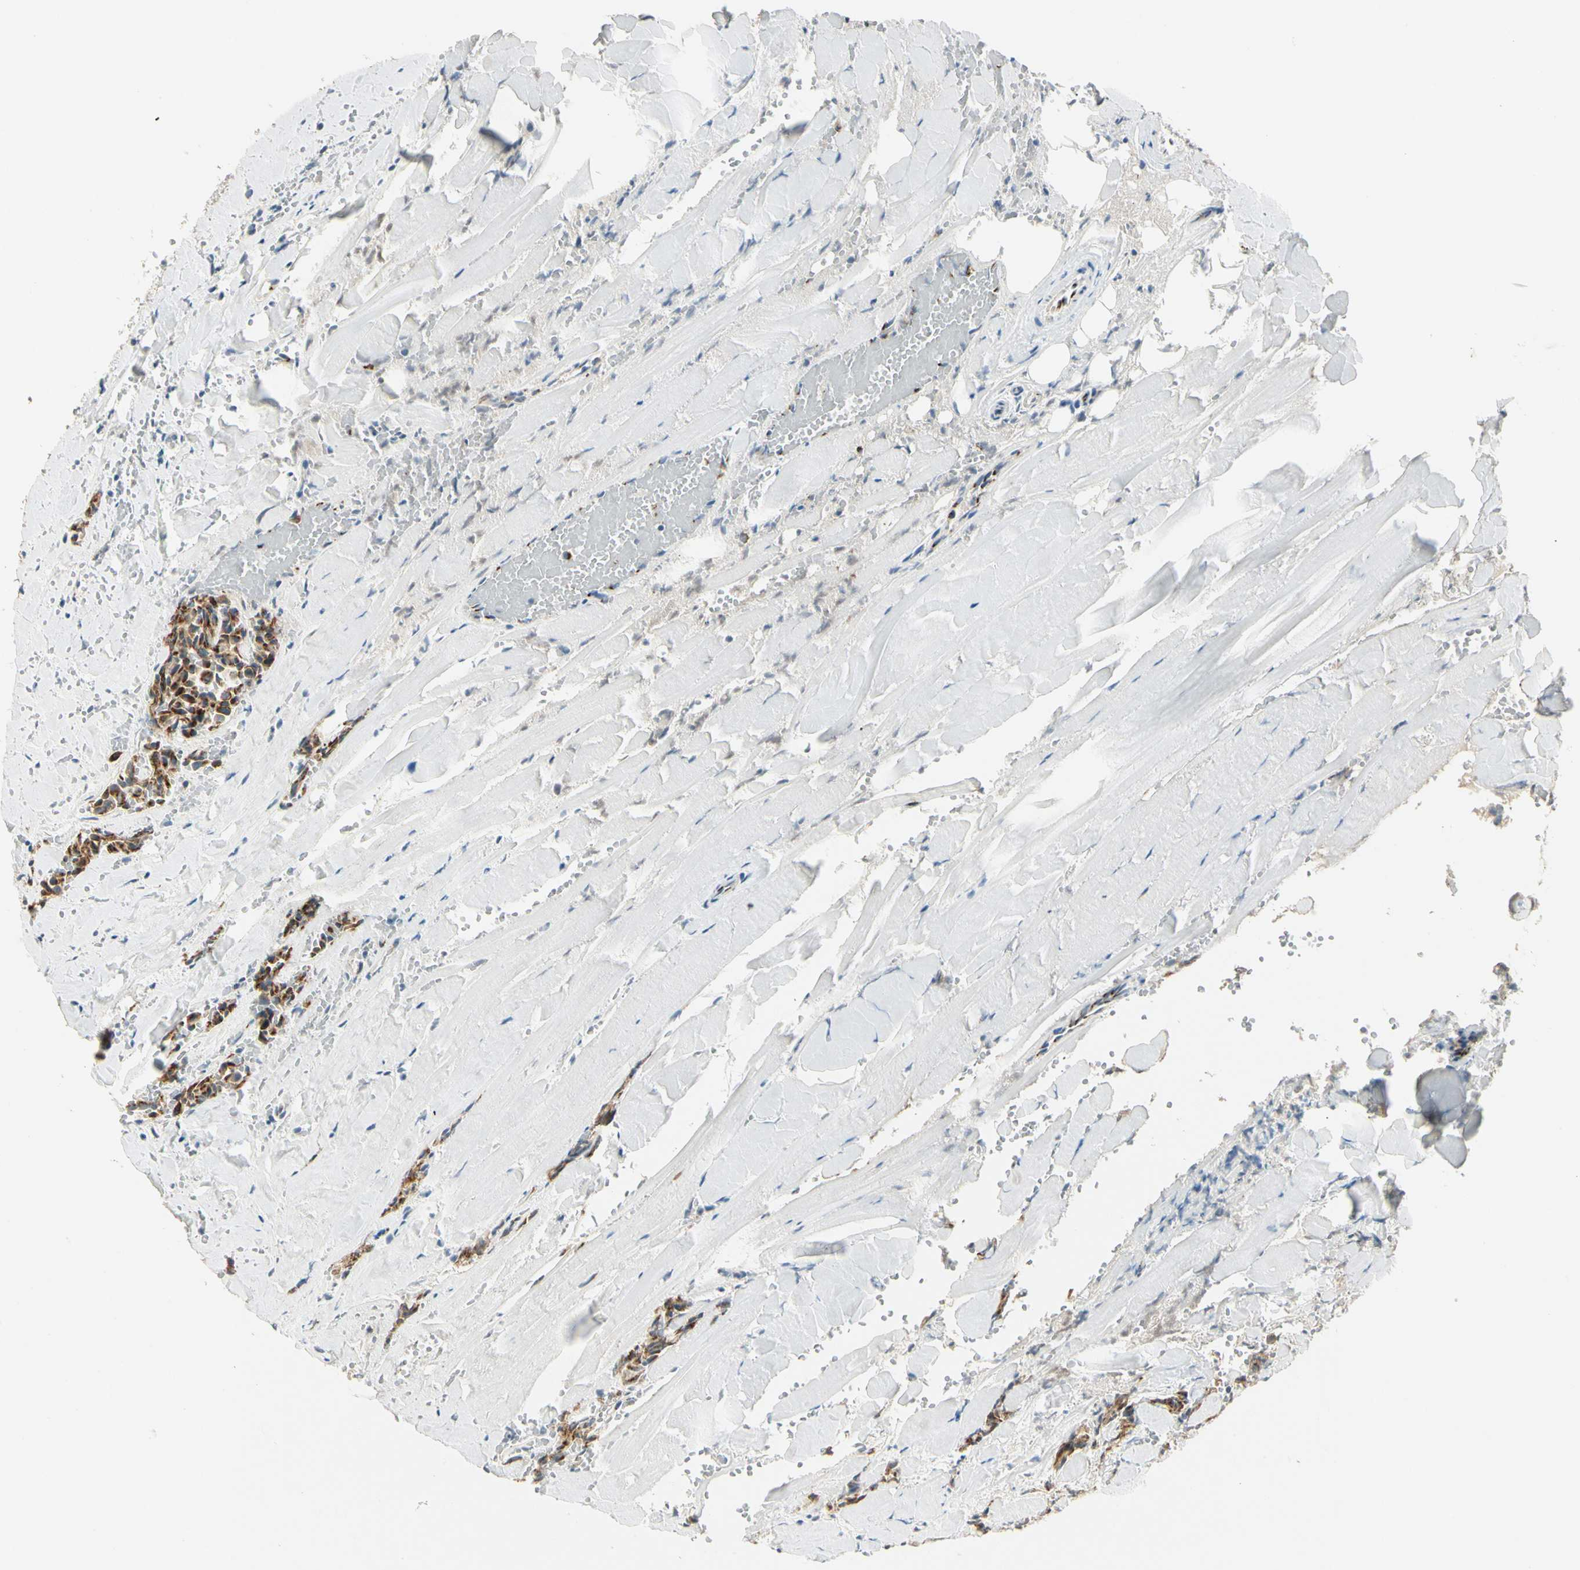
{"staining": {"intensity": "strong", "quantity": ">75%", "location": "cytoplasmic/membranous"}, "tissue": "head and neck cancer", "cell_type": "Tumor cells", "image_type": "cancer", "snomed": [{"axis": "morphology", "description": "Adenocarcinoma, NOS"}, {"axis": "topography", "description": "Salivary gland"}, {"axis": "topography", "description": "Head-Neck"}], "caption": "A histopathology image of human head and neck cancer stained for a protein shows strong cytoplasmic/membranous brown staining in tumor cells.", "gene": "MANSC1", "patient": {"sex": "female", "age": 59}}